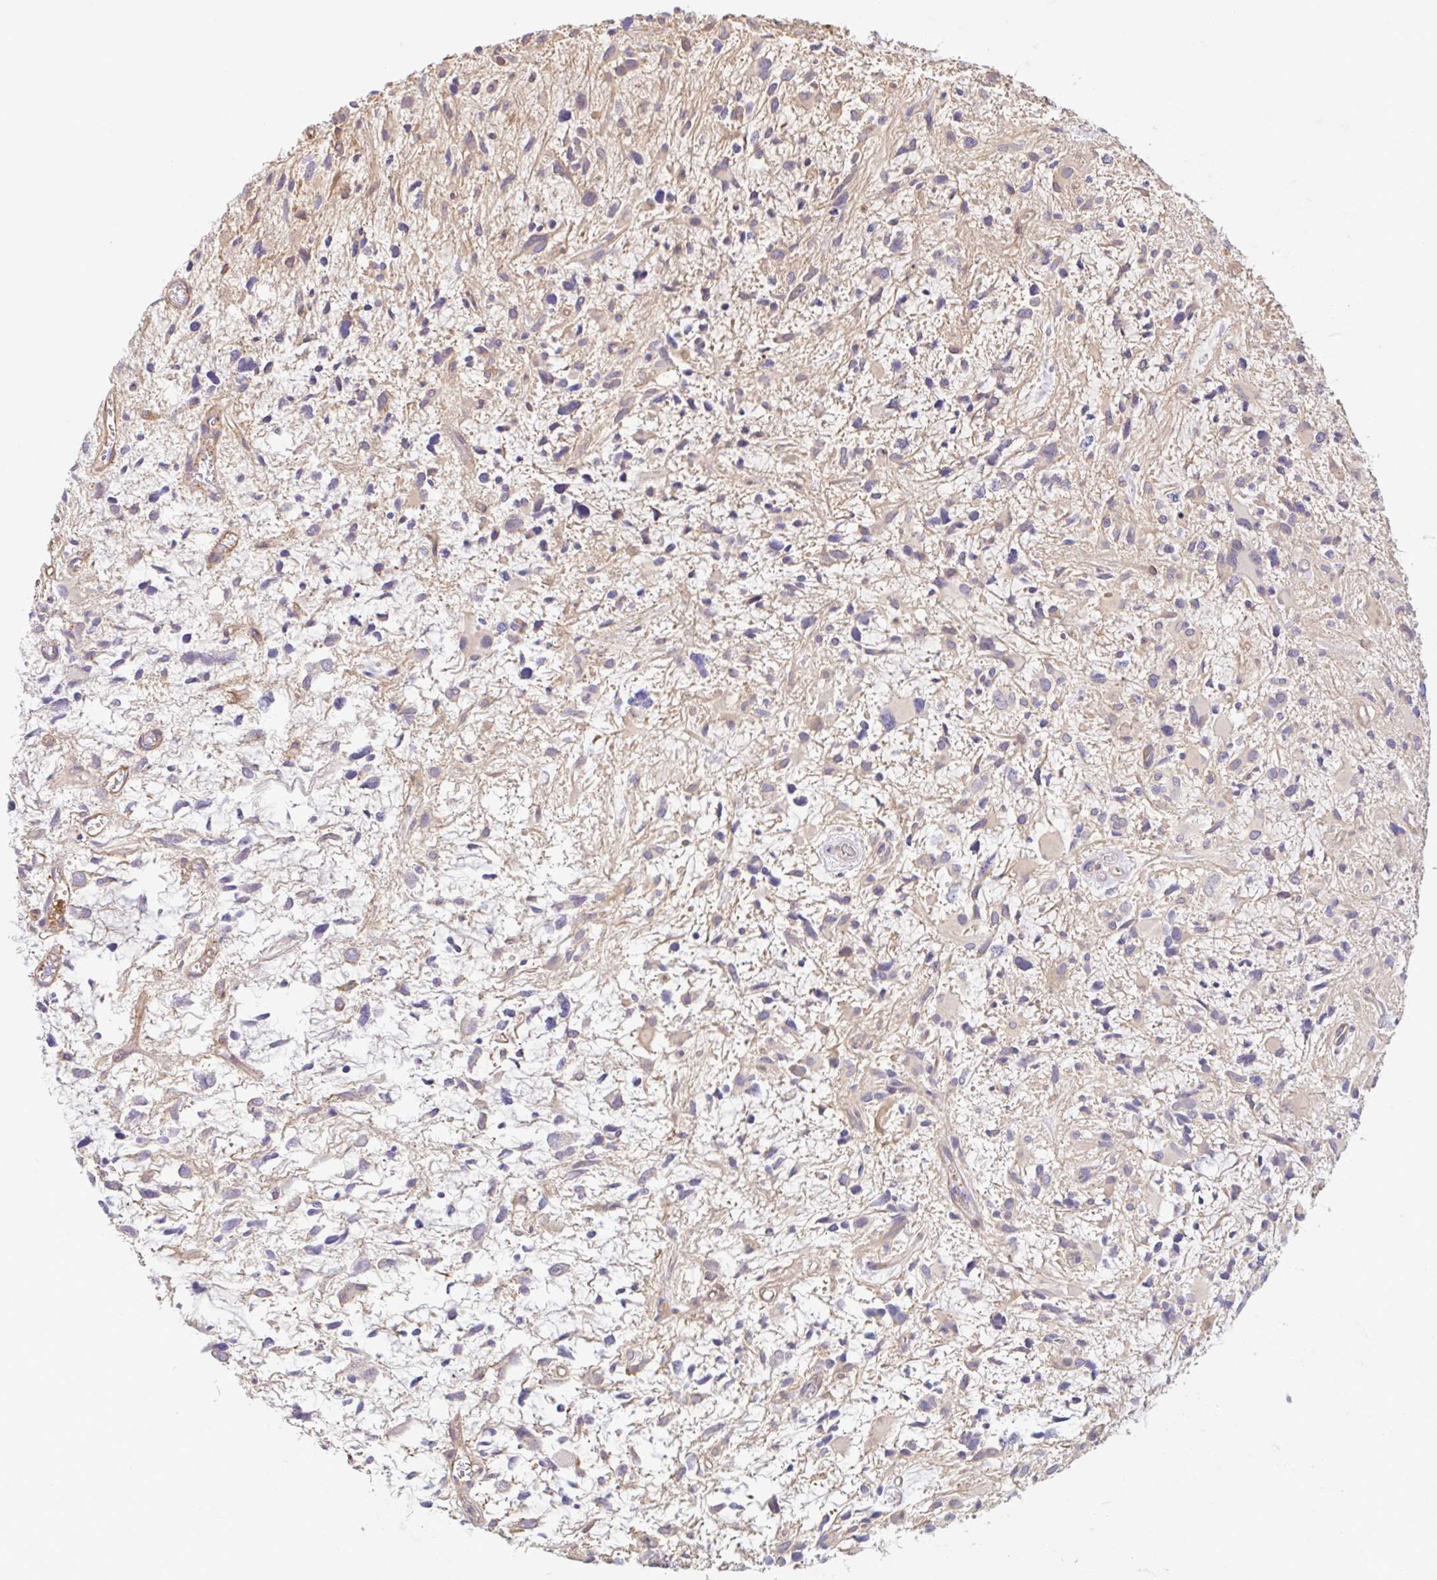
{"staining": {"intensity": "negative", "quantity": "none", "location": "none"}, "tissue": "glioma", "cell_type": "Tumor cells", "image_type": "cancer", "snomed": [{"axis": "morphology", "description": "Glioma, malignant, High grade"}, {"axis": "topography", "description": "Brain"}], "caption": "The histopathology image shows no significant positivity in tumor cells of glioma.", "gene": "PLCD4", "patient": {"sex": "female", "age": 11}}